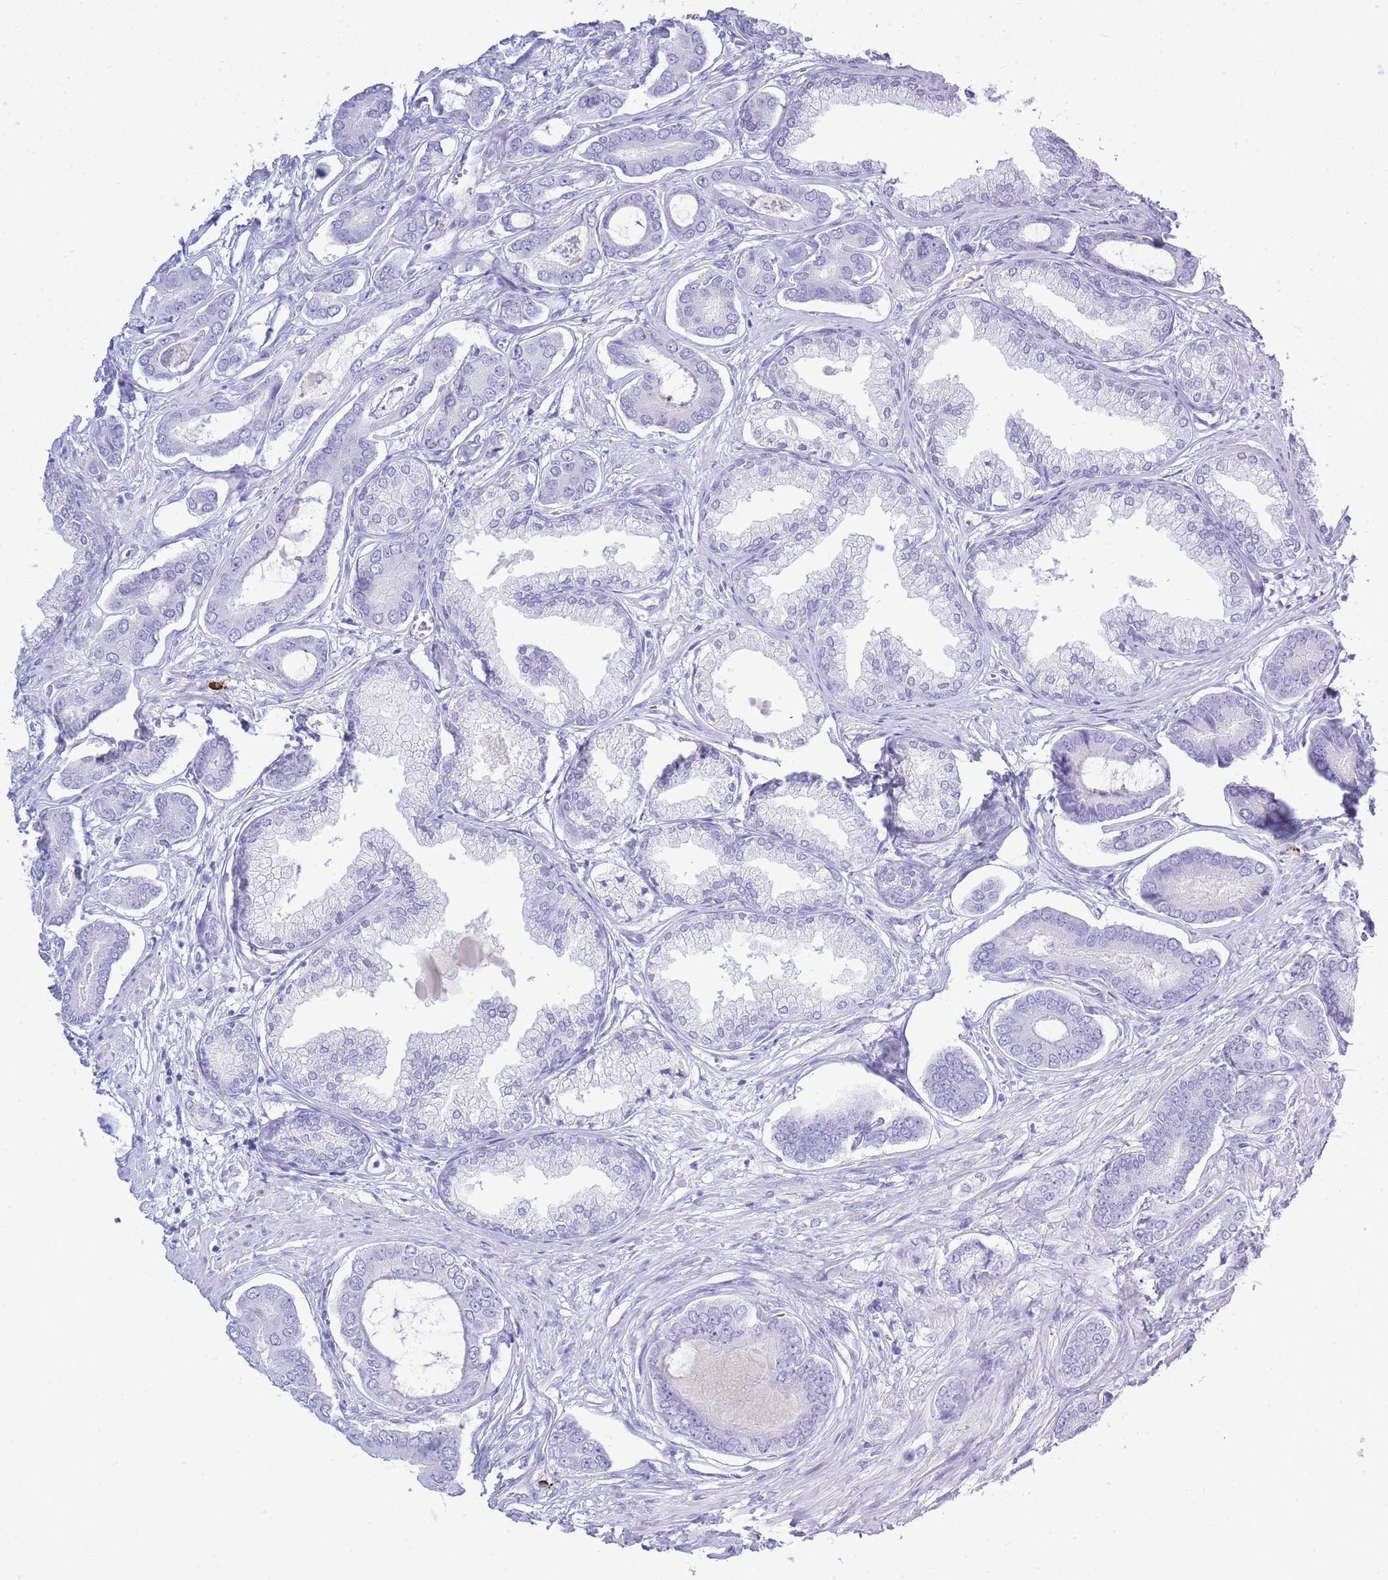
{"staining": {"intensity": "negative", "quantity": "none", "location": "none"}, "tissue": "prostate cancer", "cell_type": "Tumor cells", "image_type": "cancer", "snomed": [{"axis": "morphology", "description": "Adenocarcinoma, NOS"}, {"axis": "topography", "description": "Prostate and seminal vesicle, NOS"}], "caption": "This is an IHC micrograph of prostate cancer (adenocarcinoma). There is no staining in tumor cells.", "gene": "ZFP62", "patient": {"sex": "male", "age": 76}}